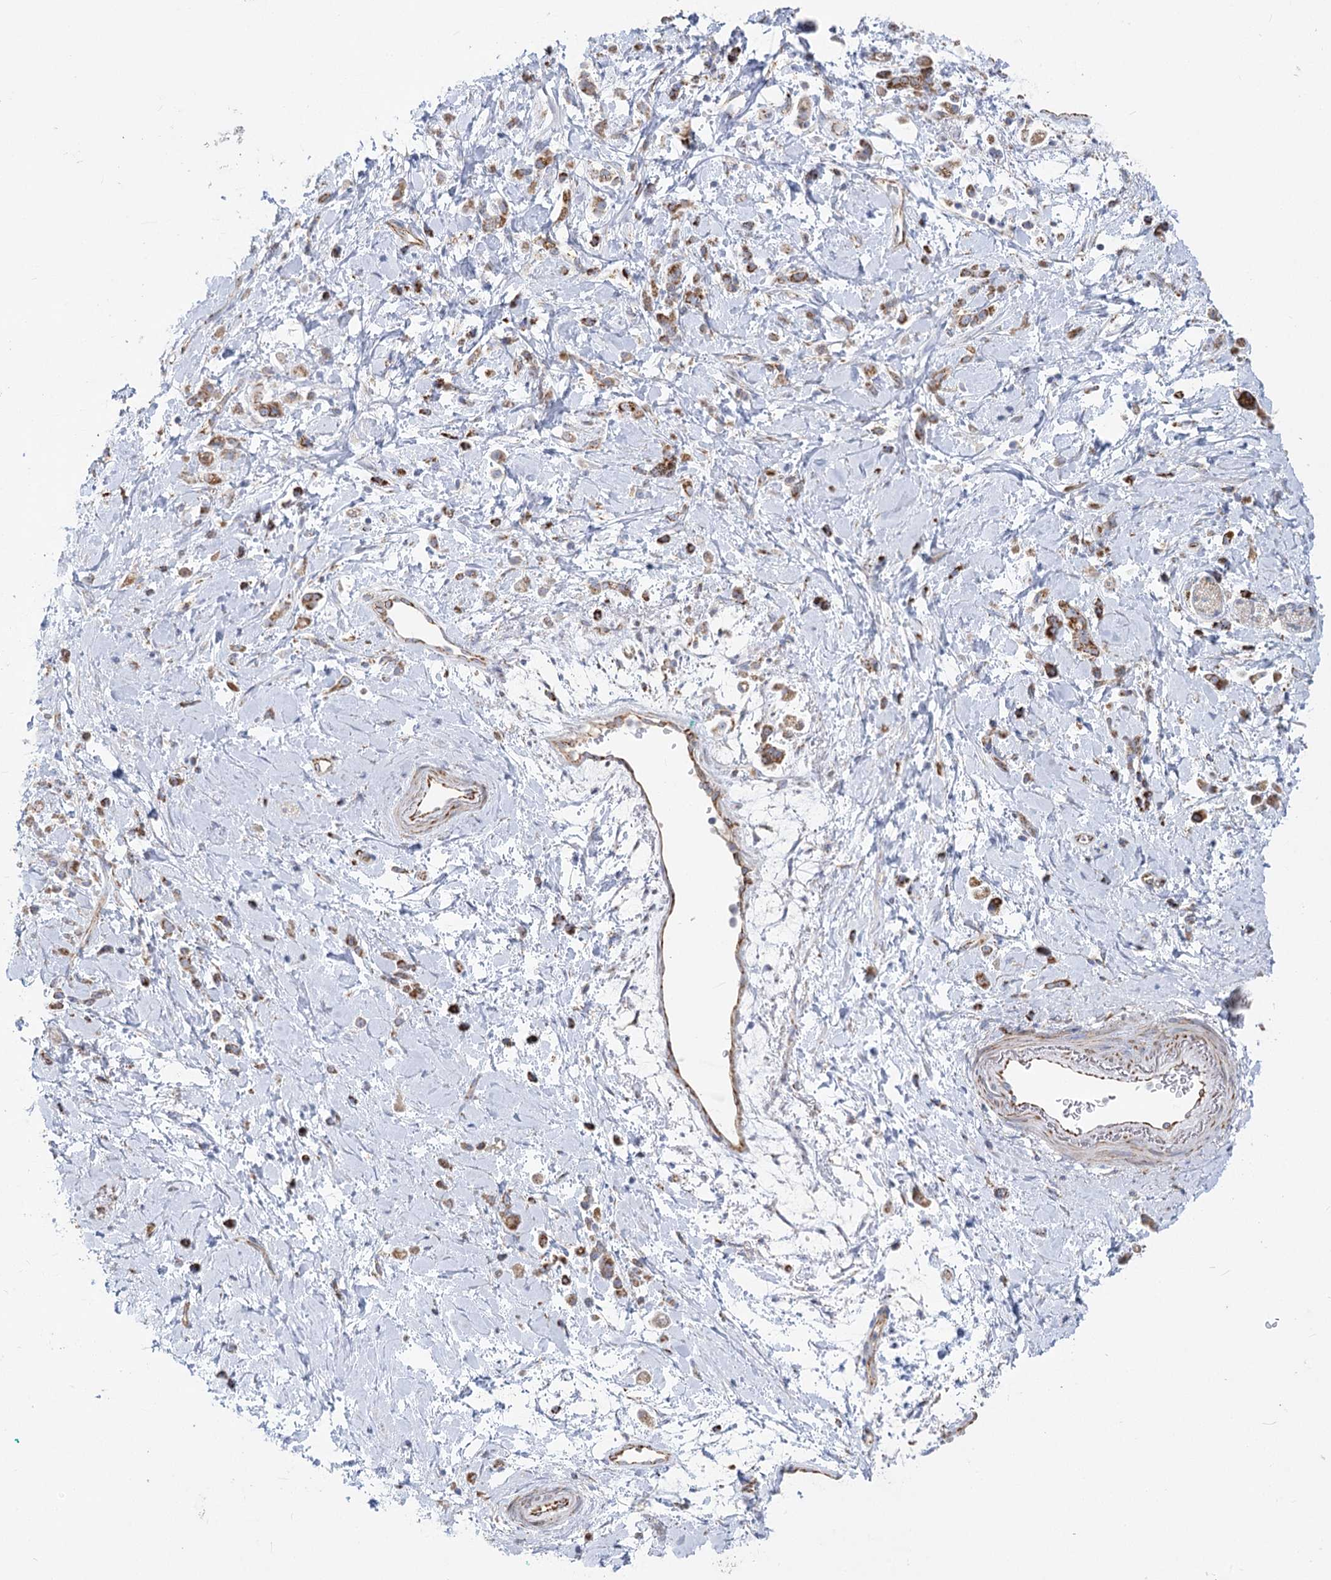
{"staining": {"intensity": "moderate", "quantity": ">75%", "location": "cytoplasmic/membranous"}, "tissue": "stomach cancer", "cell_type": "Tumor cells", "image_type": "cancer", "snomed": [{"axis": "morphology", "description": "Adenocarcinoma, NOS"}, {"axis": "topography", "description": "Stomach"}], "caption": "Immunohistochemical staining of human stomach adenocarcinoma shows moderate cytoplasmic/membranous protein expression in approximately >75% of tumor cells.", "gene": "DHTKD1", "patient": {"sex": "female", "age": 60}}